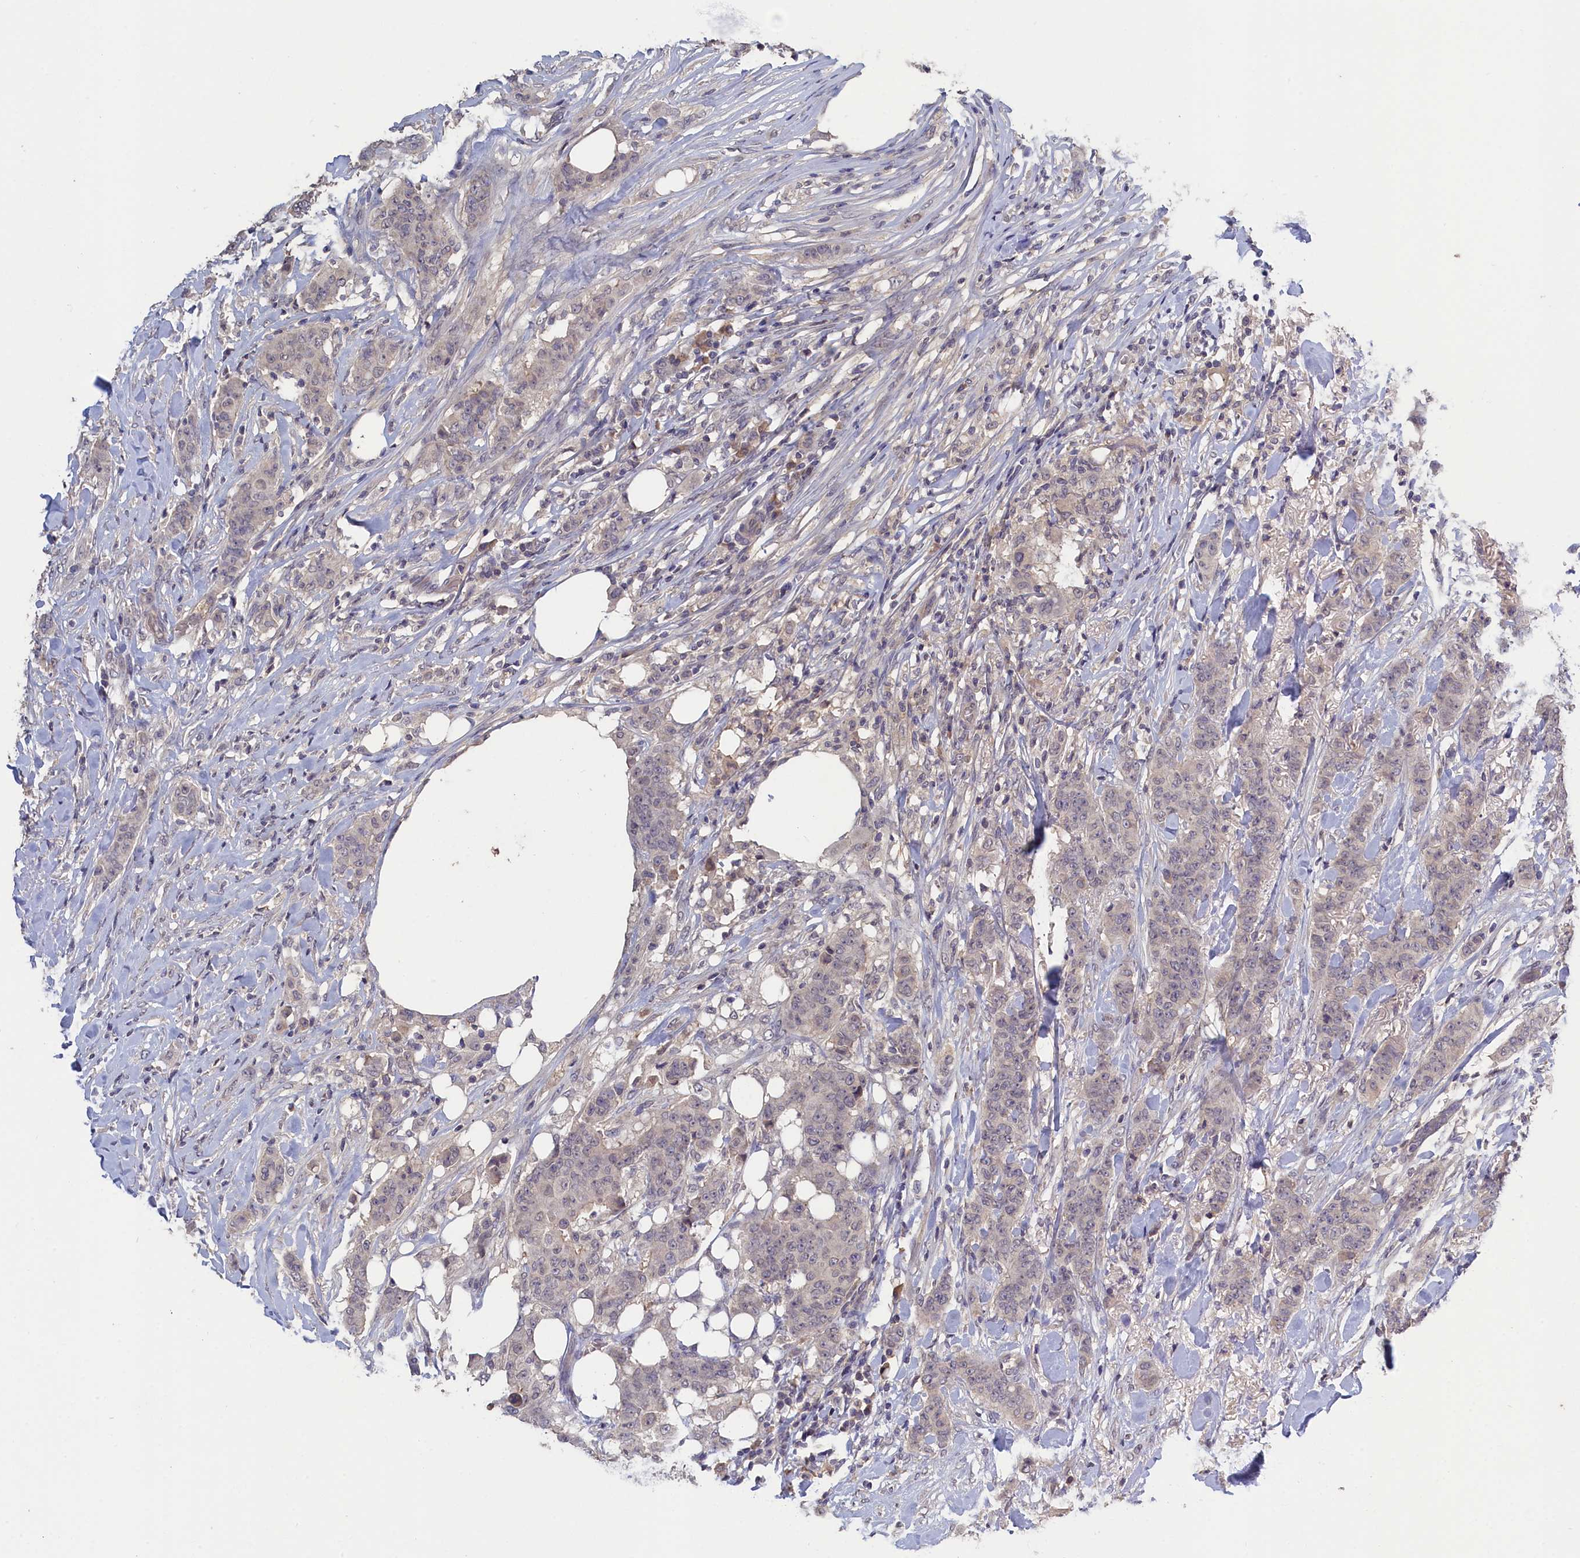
{"staining": {"intensity": "negative", "quantity": "none", "location": "none"}, "tissue": "breast cancer", "cell_type": "Tumor cells", "image_type": "cancer", "snomed": [{"axis": "morphology", "description": "Duct carcinoma"}, {"axis": "topography", "description": "Breast"}], "caption": "Immunohistochemical staining of breast invasive ductal carcinoma shows no significant expression in tumor cells. (DAB (3,3'-diaminobenzidine) IHC with hematoxylin counter stain).", "gene": "CELF5", "patient": {"sex": "female", "age": 40}}